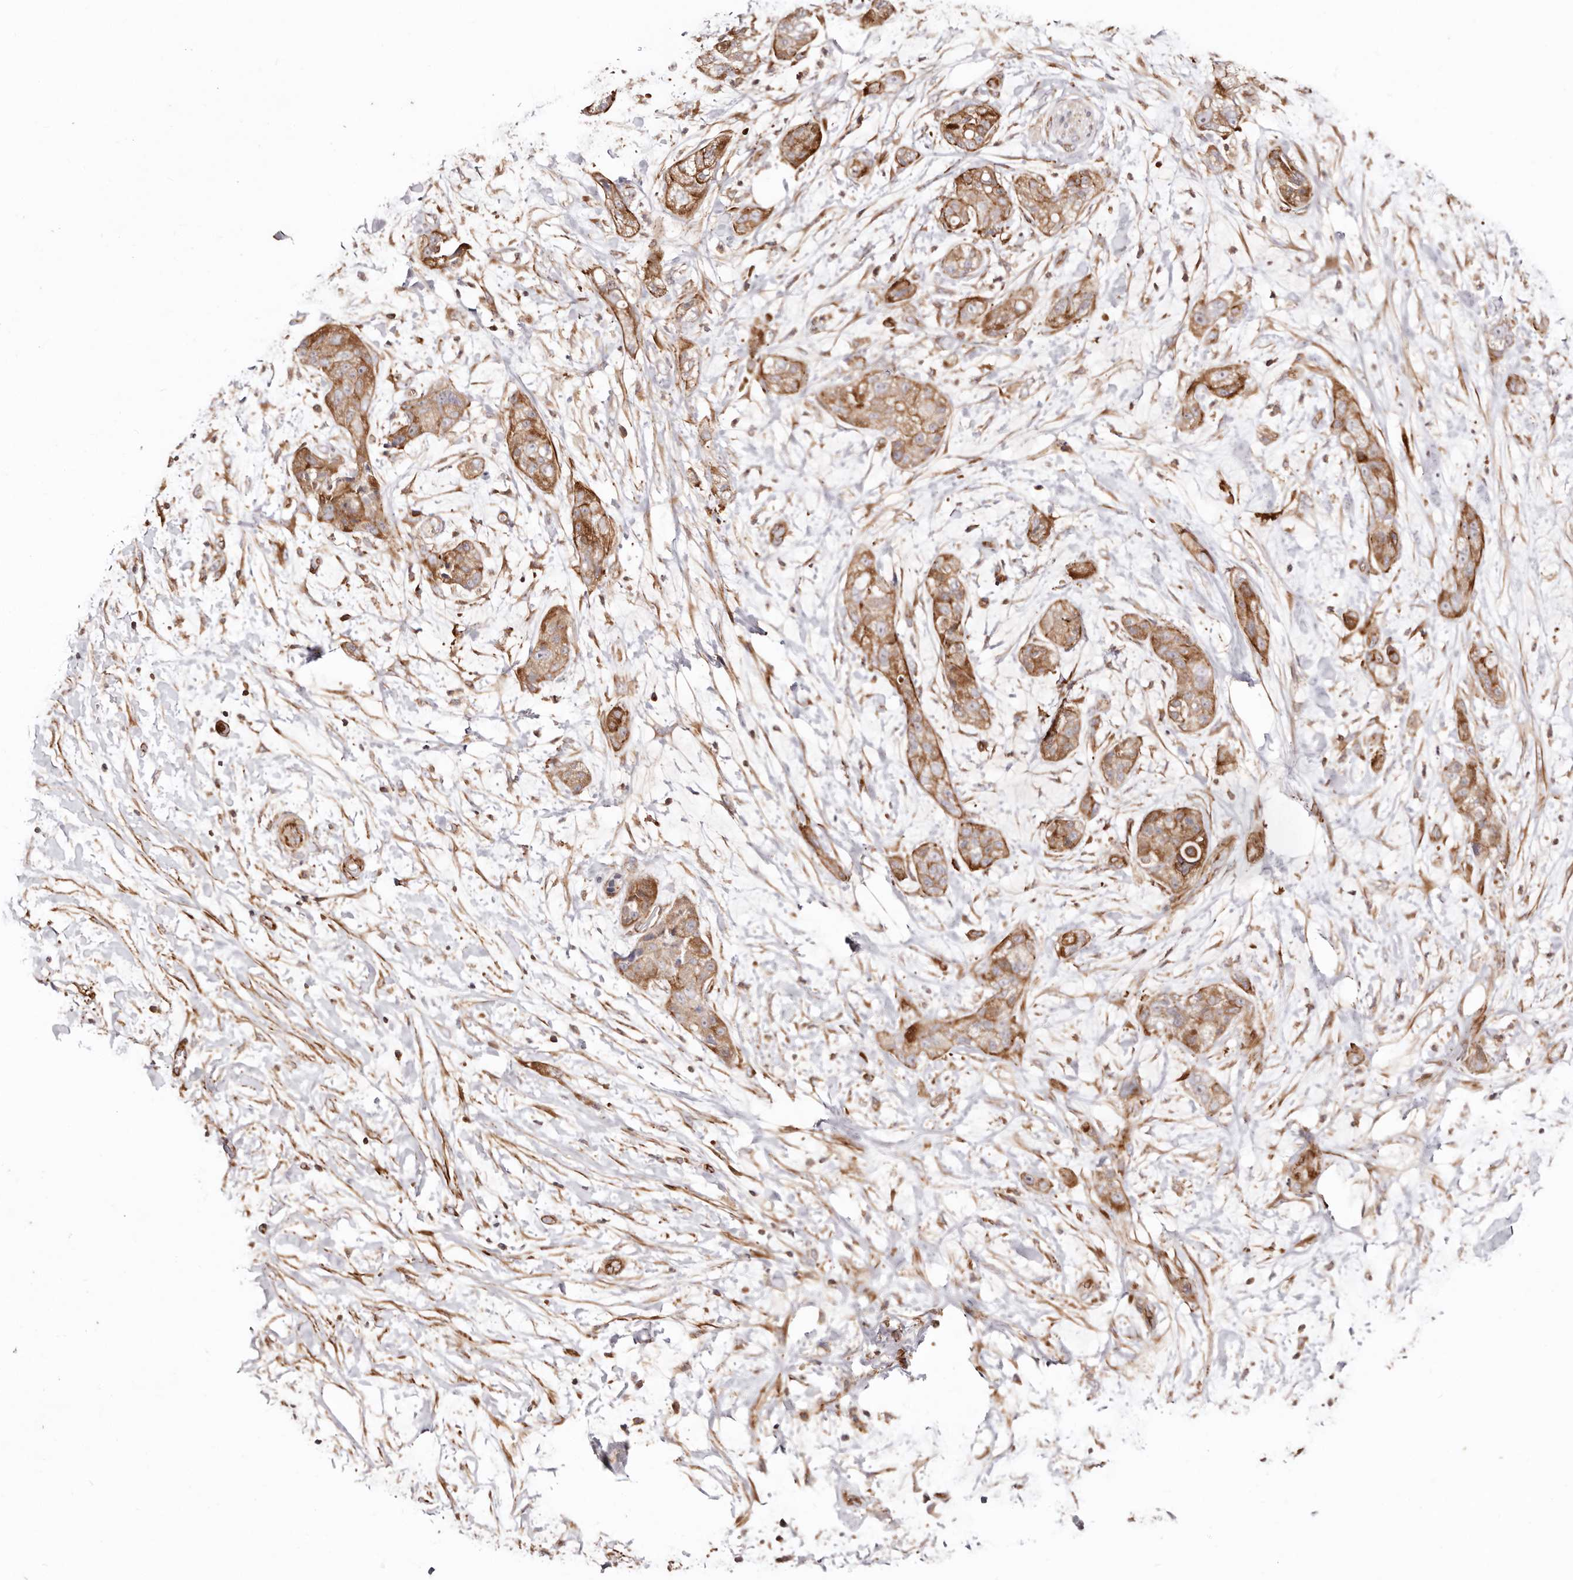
{"staining": {"intensity": "moderate", "quantity": "25%-75%", "location": "cytoplasmic/membranous"}, "tissue": "pancreatic cancer", "cell_type": "Tumor cells", "image_type": "cancer", "snomed": [{"axis": "morphology", "description": "Adenocarcinoma, NOS"}, {"axis": "topography", "description": "Pancreas"}], "caption": "Protein expression analysis of pancreatic adenocarcinoma shows moderate cytoplasmic/membranous positivity in approximately 25%-75% of tumor cells.", "gene": "PTPN22", "patient": {"sex": "female", "age": 78}}